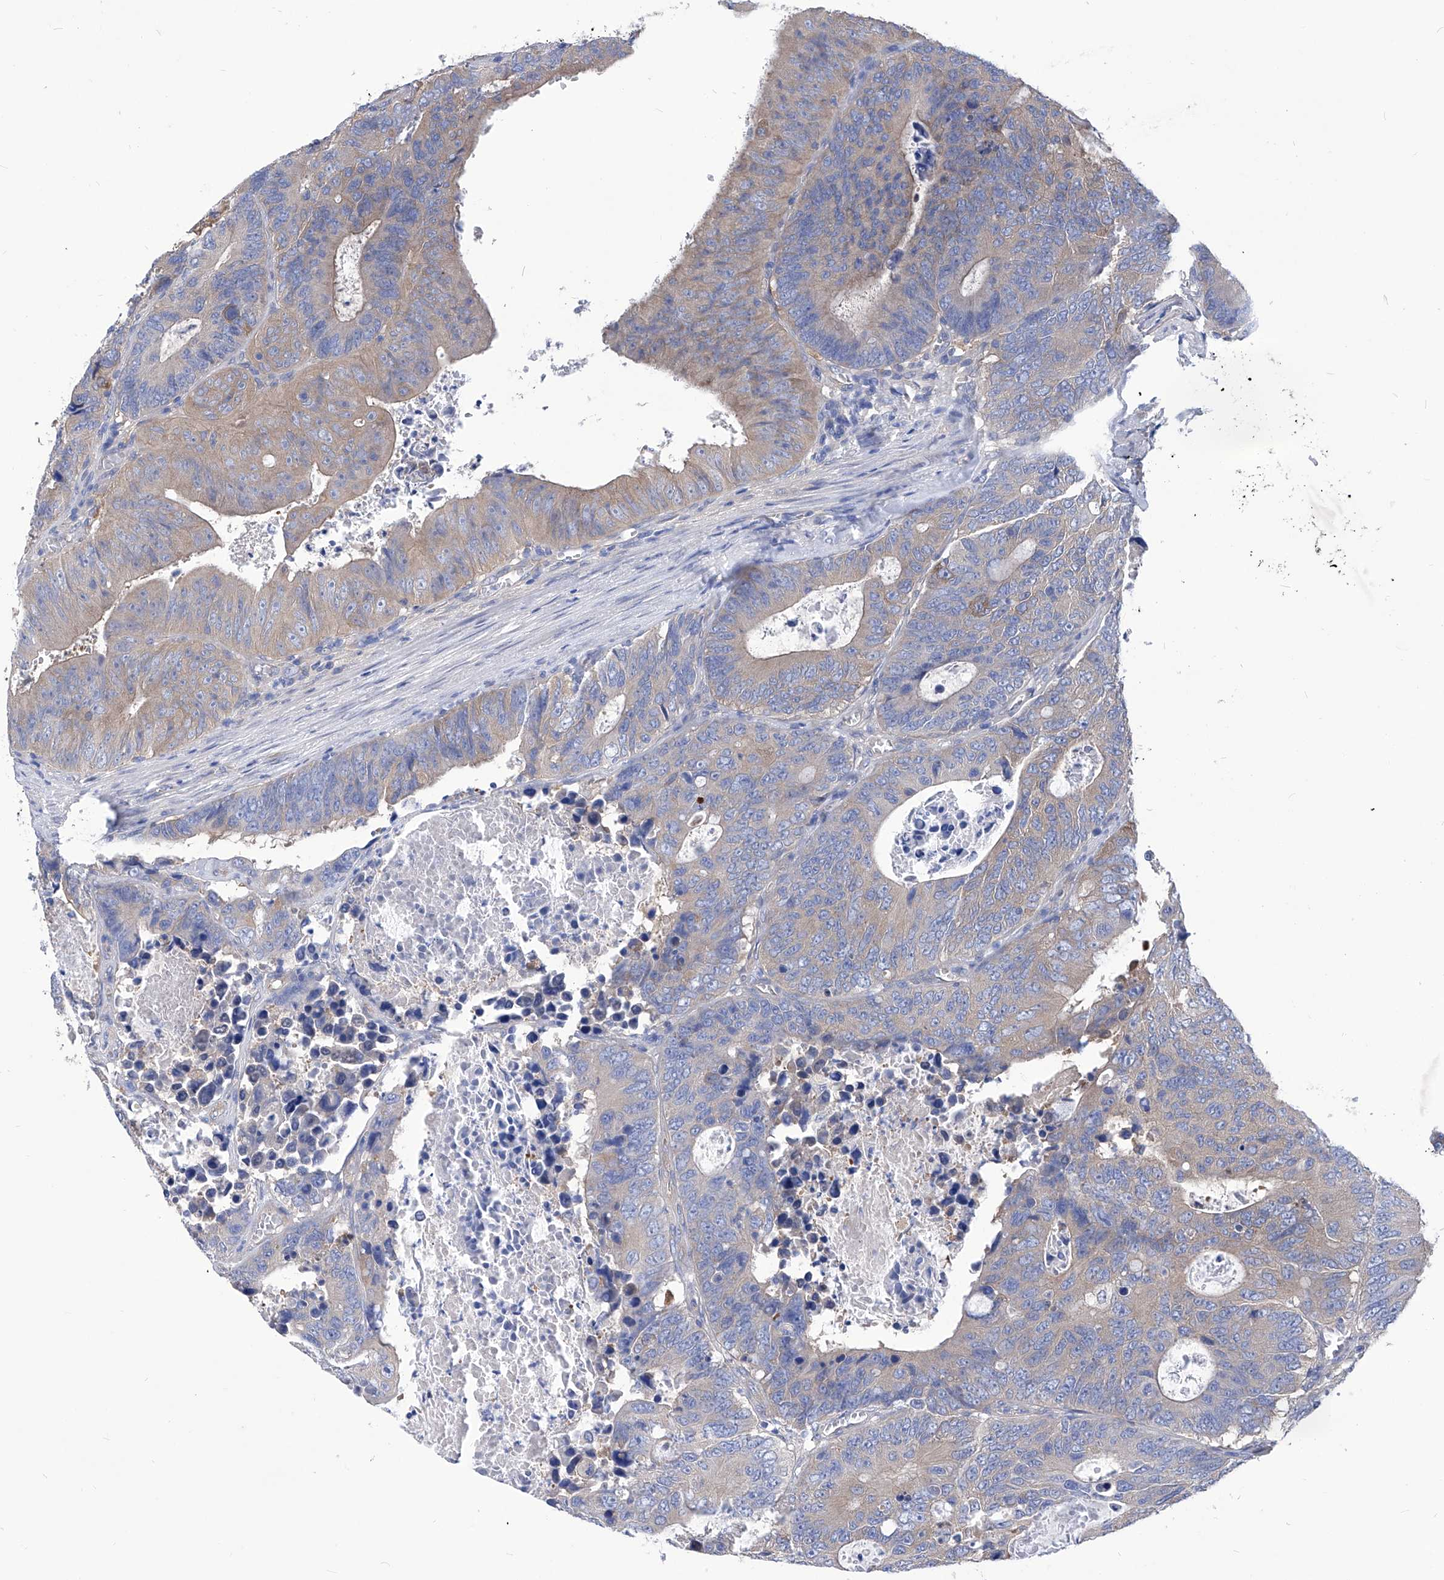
{"staining": {"intensity": "weak", "quantity": "25%-75%", "location": "cytoplasmic/membranous"}, "tissue": "colorectal cancer", "cell_type": "Tumor cells", "image_type": "cancer", "snomed": [{"axis": "morphology", "description": "Adenocarcinoma, NOS"}, {"axis": "topography", "description": "Colon"}], "caption": "The photomicrograph exhibits staining of colorectal cancer, revealing weak cytoplasmic/membranous protein staining (brown color) within tumor cells. (IHC, brightfield microscopy, high magnification).", "gene": "XPNPEP1", "patient": {"sex": "male", "age": 87}}